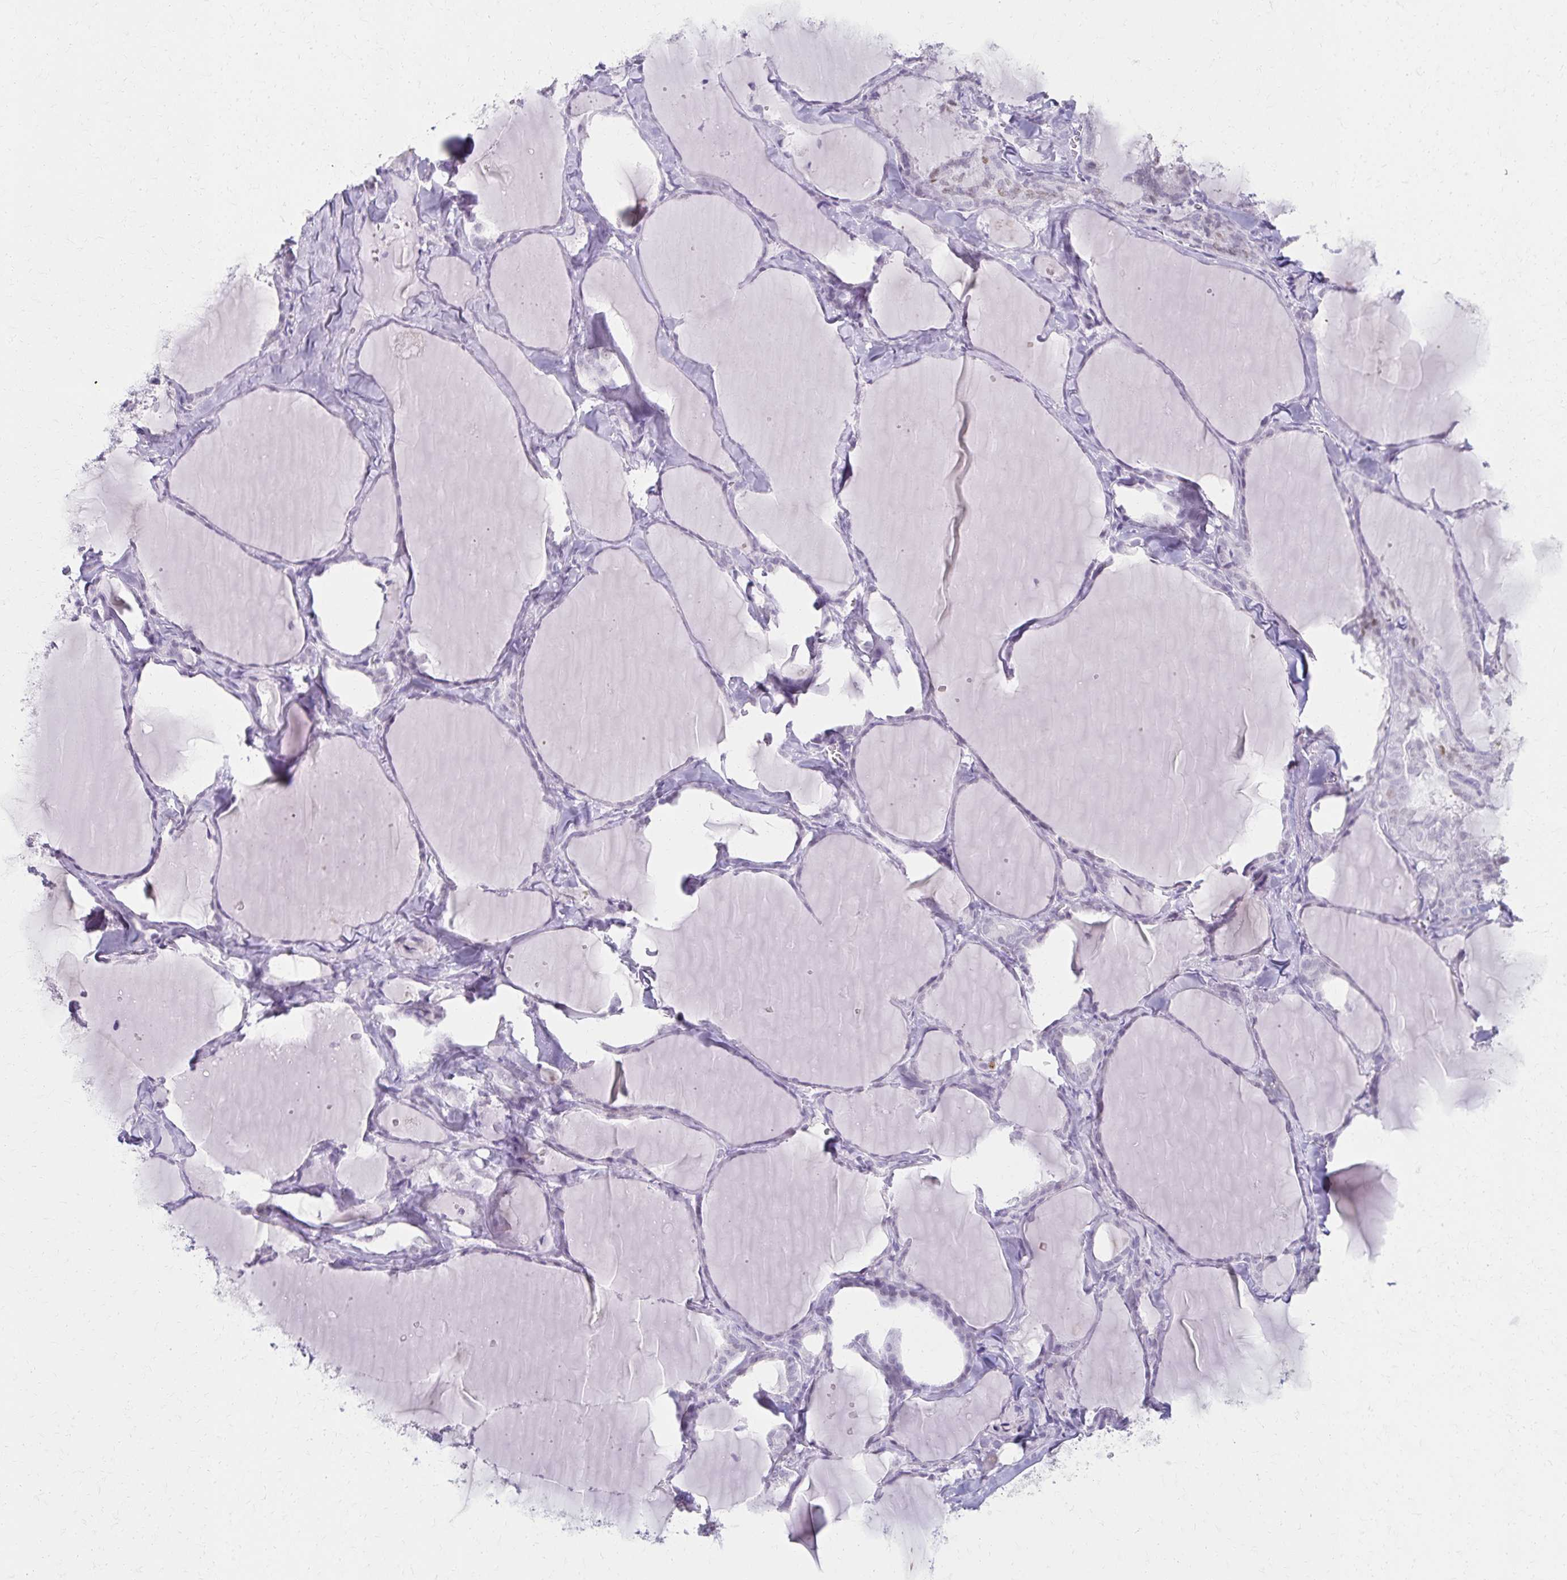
{"staining": {"intensity": "negative", "quantity": "none", "location": "none"}, "tissue": "thyroid cancer", "cell_type": "Tumor cells", "image_type": "cancer", "snomed": [{"axis": "morphology", "description": "Papillary adenocarcinoma, NOS"}, {"axis": "topography", "description": "Thyroid gland"}], "caption": "DAB immunohistochemical staining of human thyroid cancer exhibits no significant positivity in tumor cells.", "gene": "MORC4", "patient": {"sex": "male", "age": 30}}